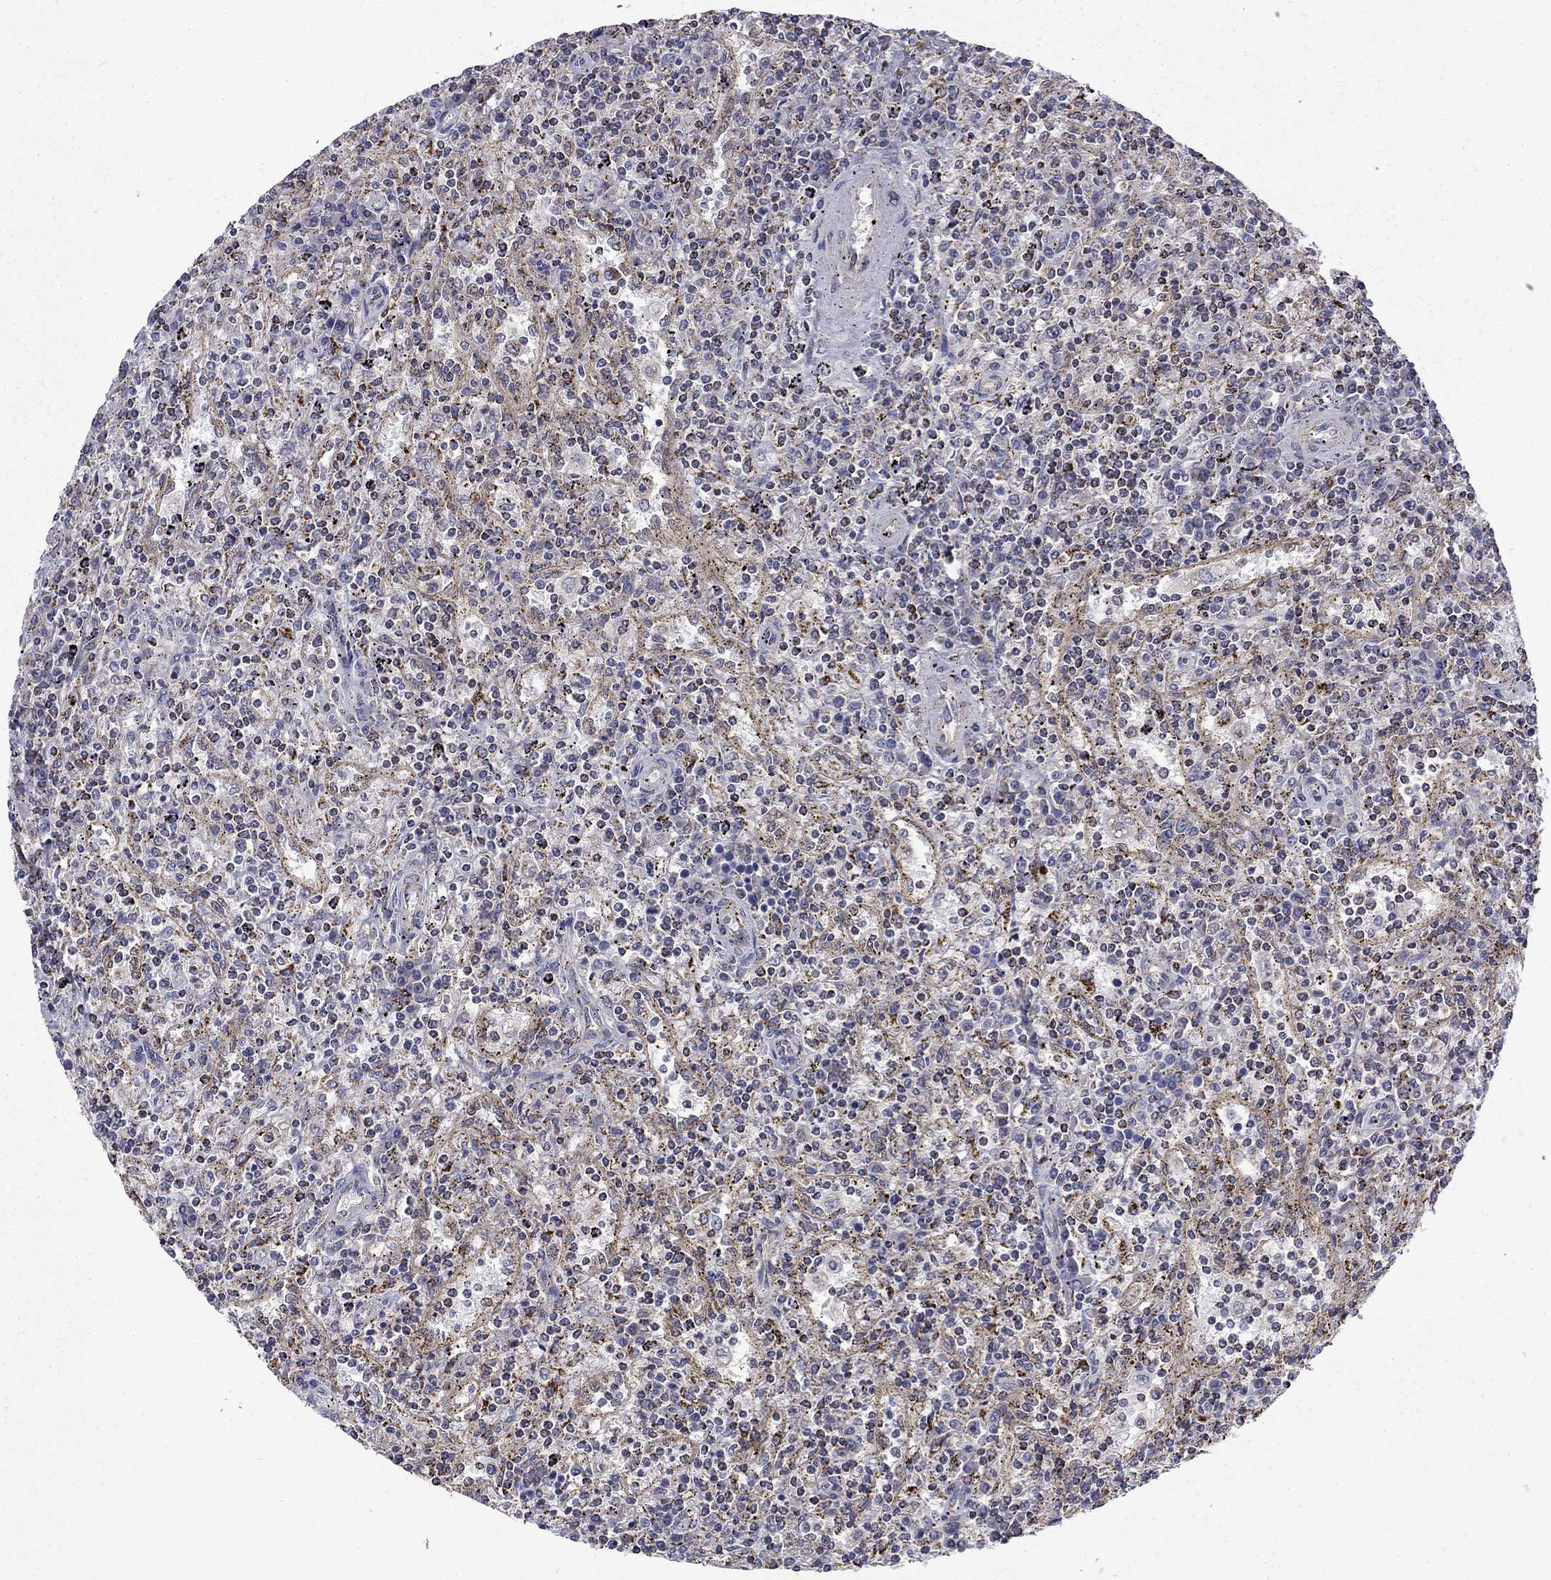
{"staining": {"intensity": "moderate", "quantity": "<25%", "location": "cytoplasmic/membranous"}, "tissue": "lymphoma", "cell_type": "Tumor cells", "image_type": "cancer", "snomed": [{"axis": "morphology", "description": "Malignant lymphoma, non-Hodgkin's type, Low grade"}, {"axis": "topography", "description": "Spleen"}], "caption": "This image exhibits low-grade malignant lymphoma, non-Hodgkin's type stained with immunohistochemistry (IHC) to label a protein in brown. The cytoplasmic/membranous of tumor cells show moderate positivity for the protein. Nuclei are counter-stained blue.", "gene": "PCBP3", "patient": {"sex": "male", "age": 62}}